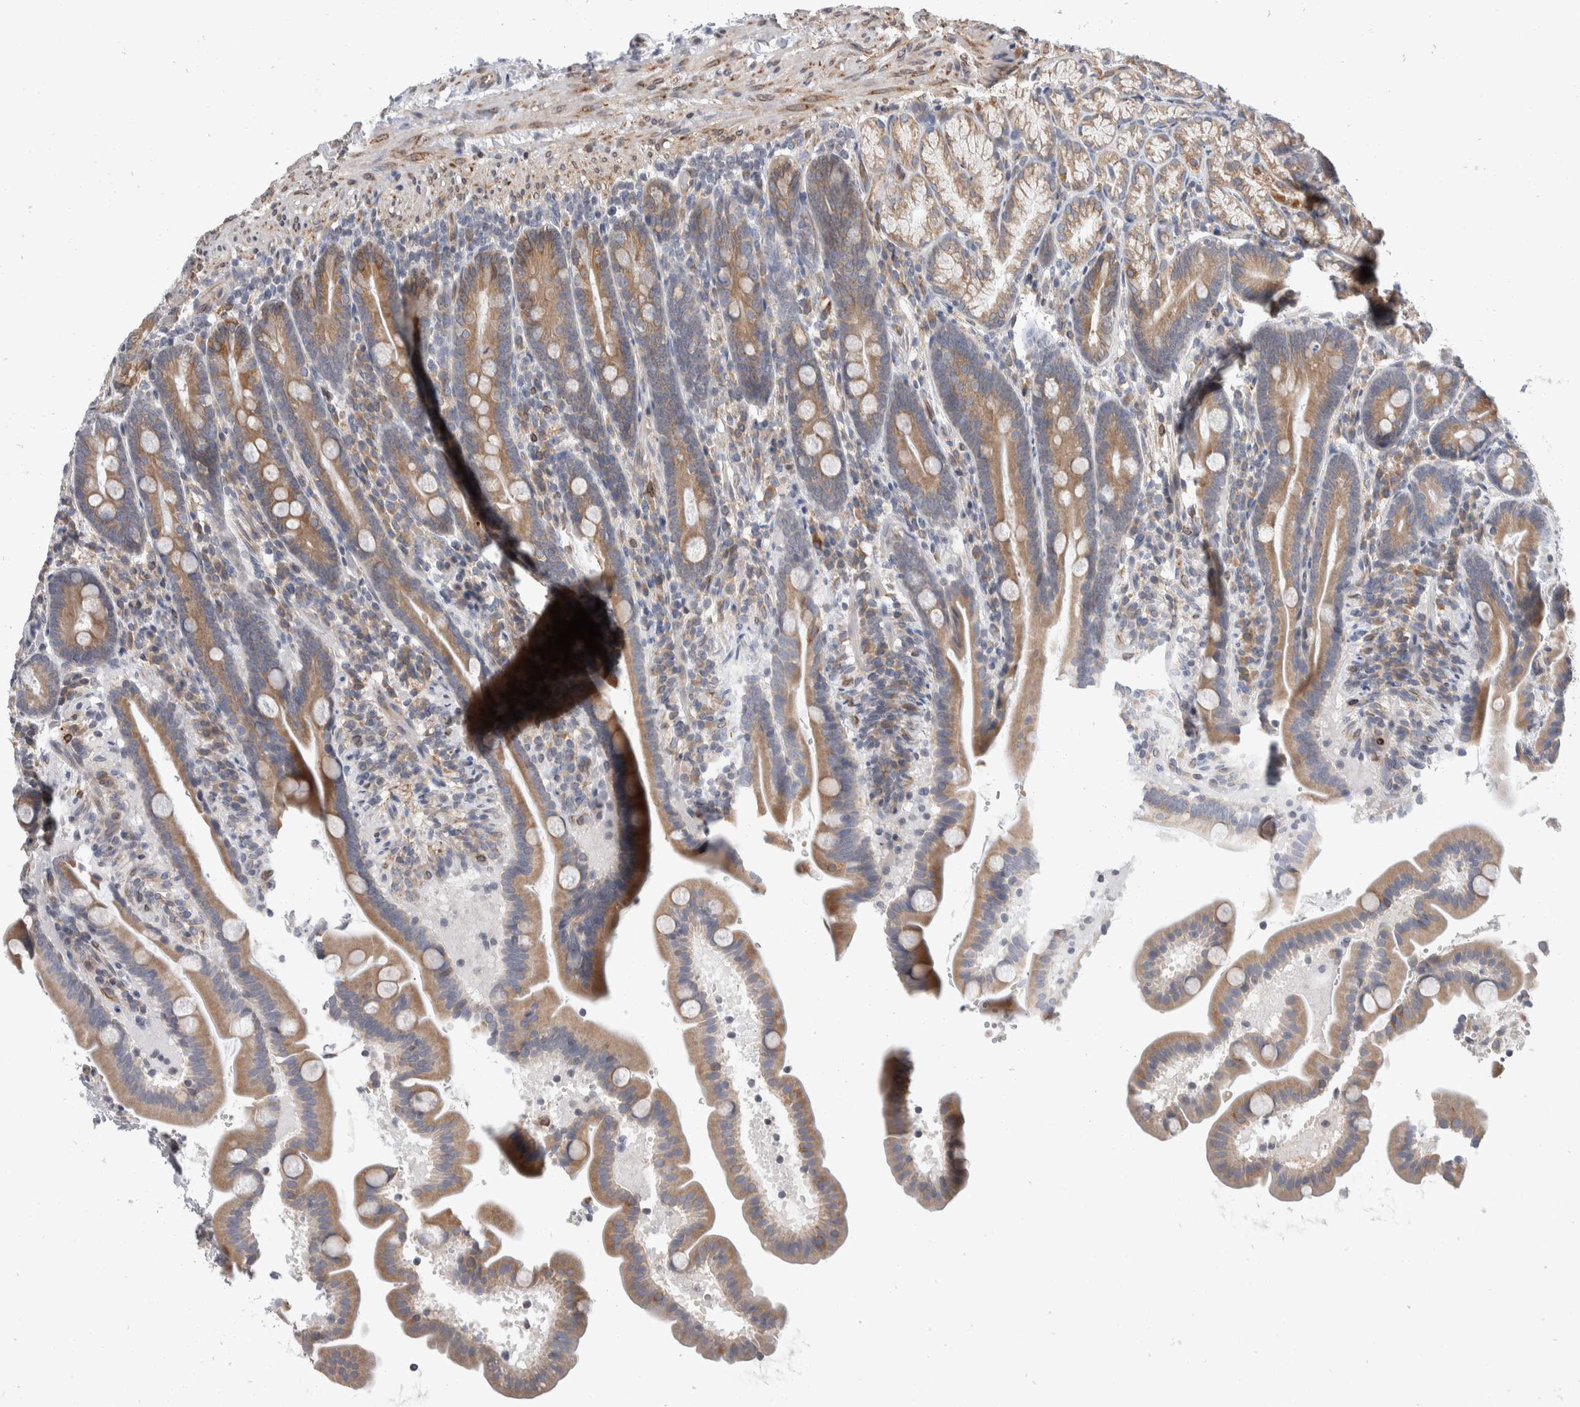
{"staining": {"intensity": "moderate", "quantity": "25%-75%", "location": "cytoplasmic/membranous"}, "tissue": "duodenum", "cell_type": "Glandular cells", "image_type": "normal", "snomed": [{"axis": "morphology", "description": "Normal tissue, NOS"}, {"axis": "topography", "description": "Duodenum"}], "caption": "The image reveals a brown stain indicating the presence of a protein in the cytoplasmic/membranous of glandular cells in duodenum.", "gene": "TMEM245", "patient": {"sex": "male", "age": 54}}